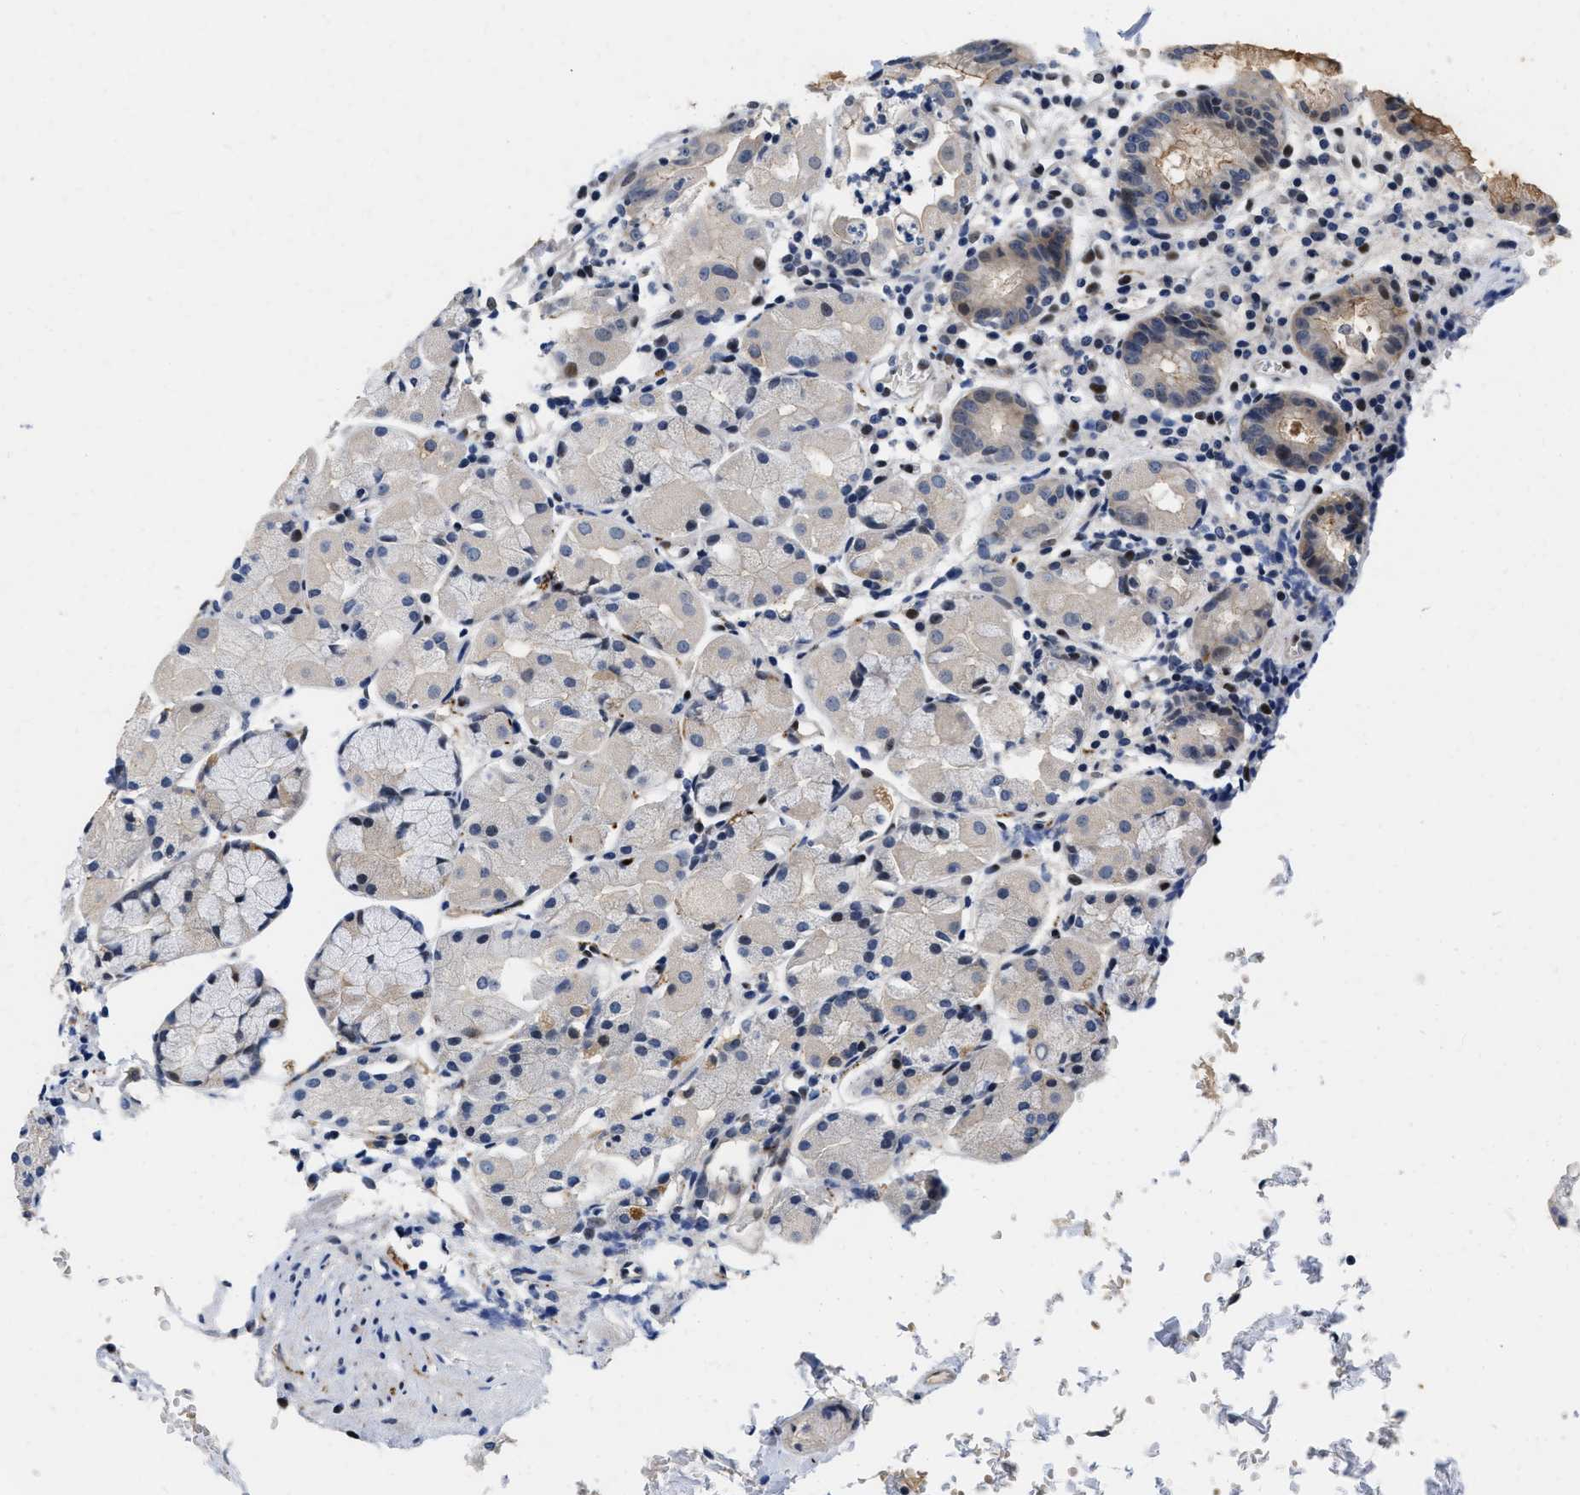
{"staining": {"intensity": "moderate", "quantity": "<25%", "location": "cytoplasmic/membranous"}, "tissue": "stomach", "cell_type": "Glandular cells", "image_type": "normal", "snomed": [{"axis": "morphology", "description": "Normal tissue, NOS"}, {"axis": "topography", "description": "Stomach"}, {"axis": "topography", "description": "Stomach, lower"}], "caption": "This photomicrograph exhibits unremarkable stomach stained with immunohistochemistry (IHC) to label a protein in brown. The cytoplasmic/membranous of glandular cells show moderate positivity for the protein. Nuclei are counter-stained blue.", "gene": "VIP", "patient": {"sex": "female", "age": 75}}